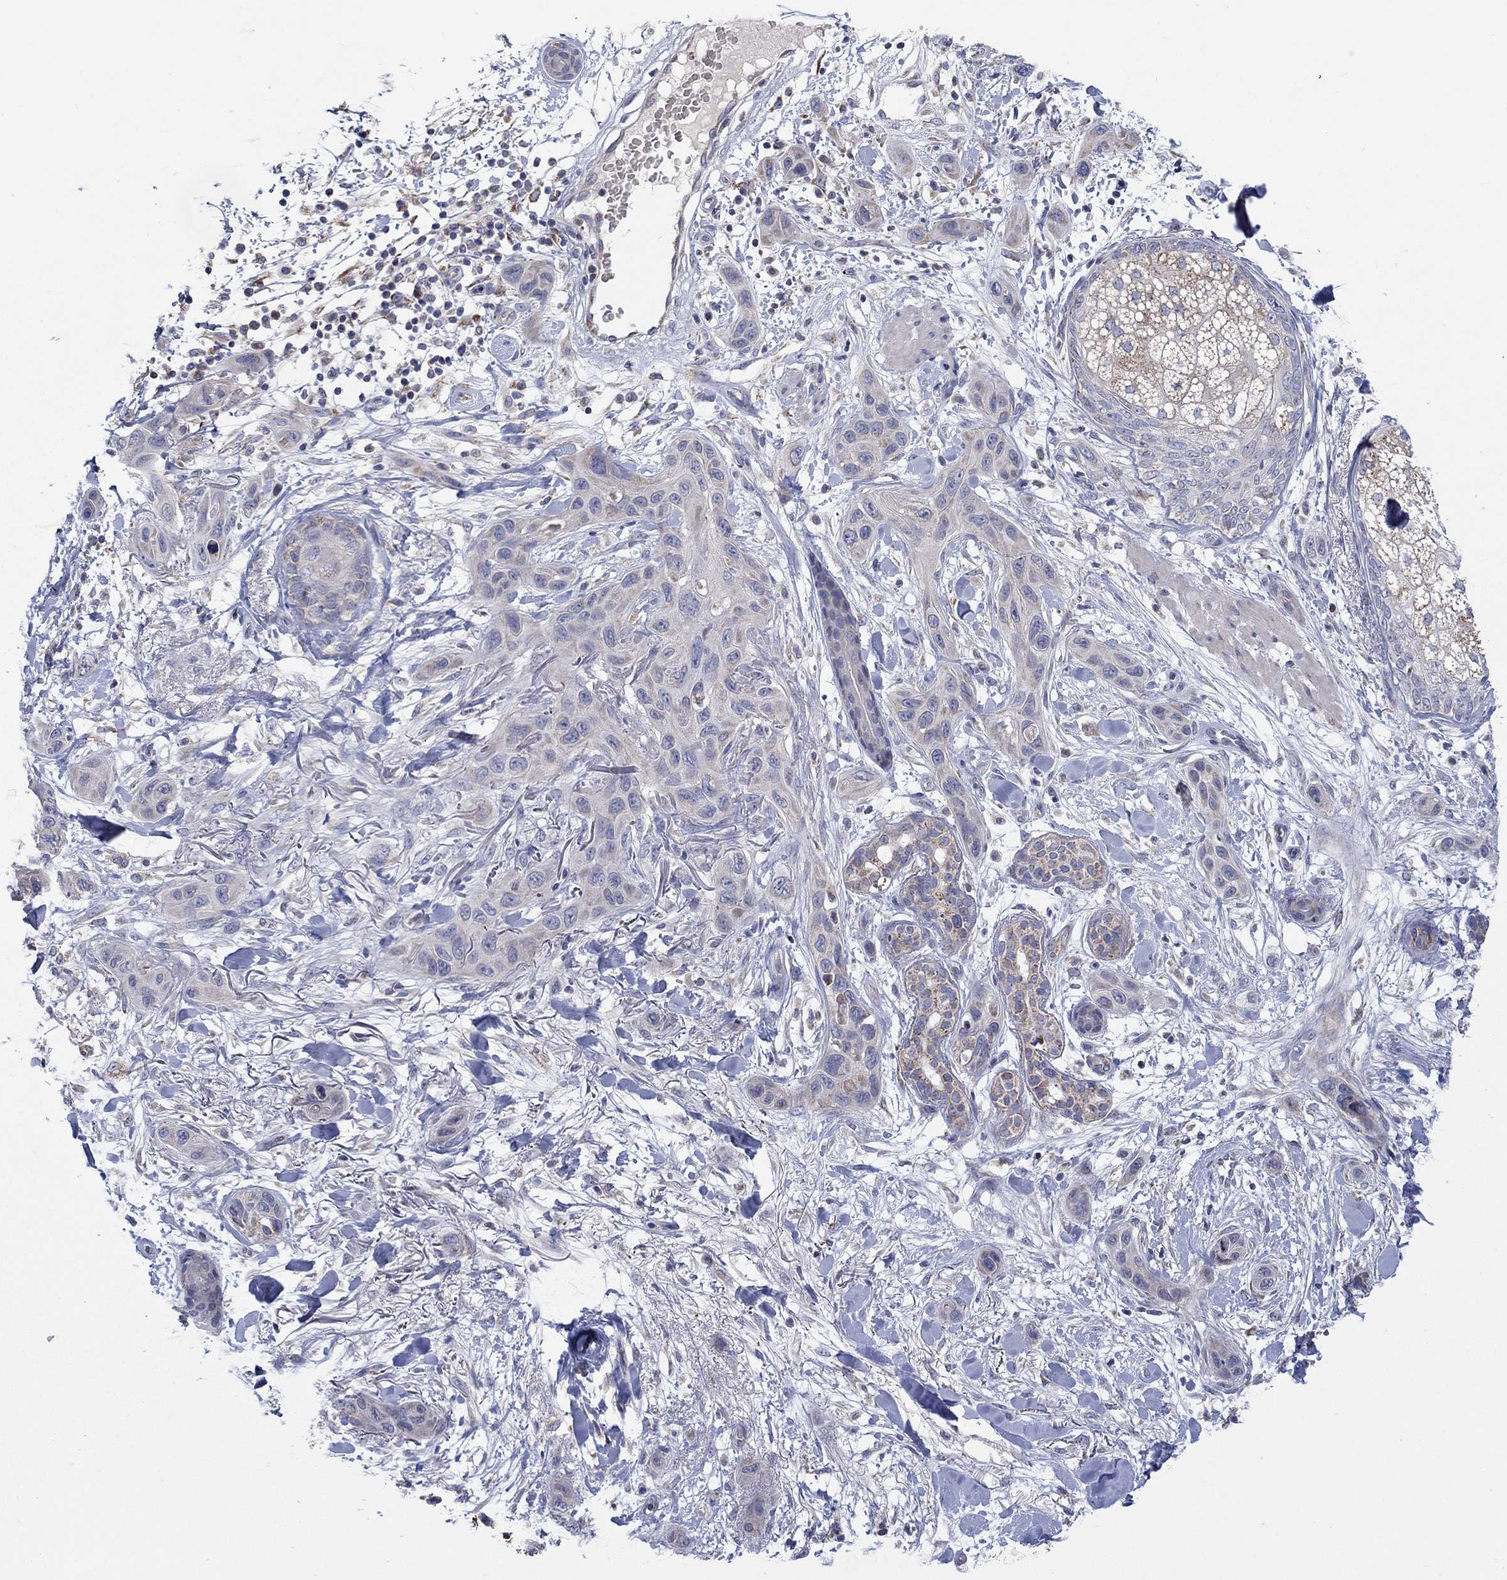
{"staining": {"intensity": "weak", "quantity": "<25%", "location": "cytoplasmic/membranous"}, "tissue": "skin cancer", "cell_type": "Tumor cells", "image_type": "cancer", "snomed": [{"axis": "morphology", "description": "Squamous cell carcinoma, NOS"}, {"axis": "topography", "description": "Skin"}], "caption": "The micrograph reveals no staining of tumor cells in skin squamous cell carcinoma.", "gene": "HPS5", "patient": {"sex": "male", "age": 78}}